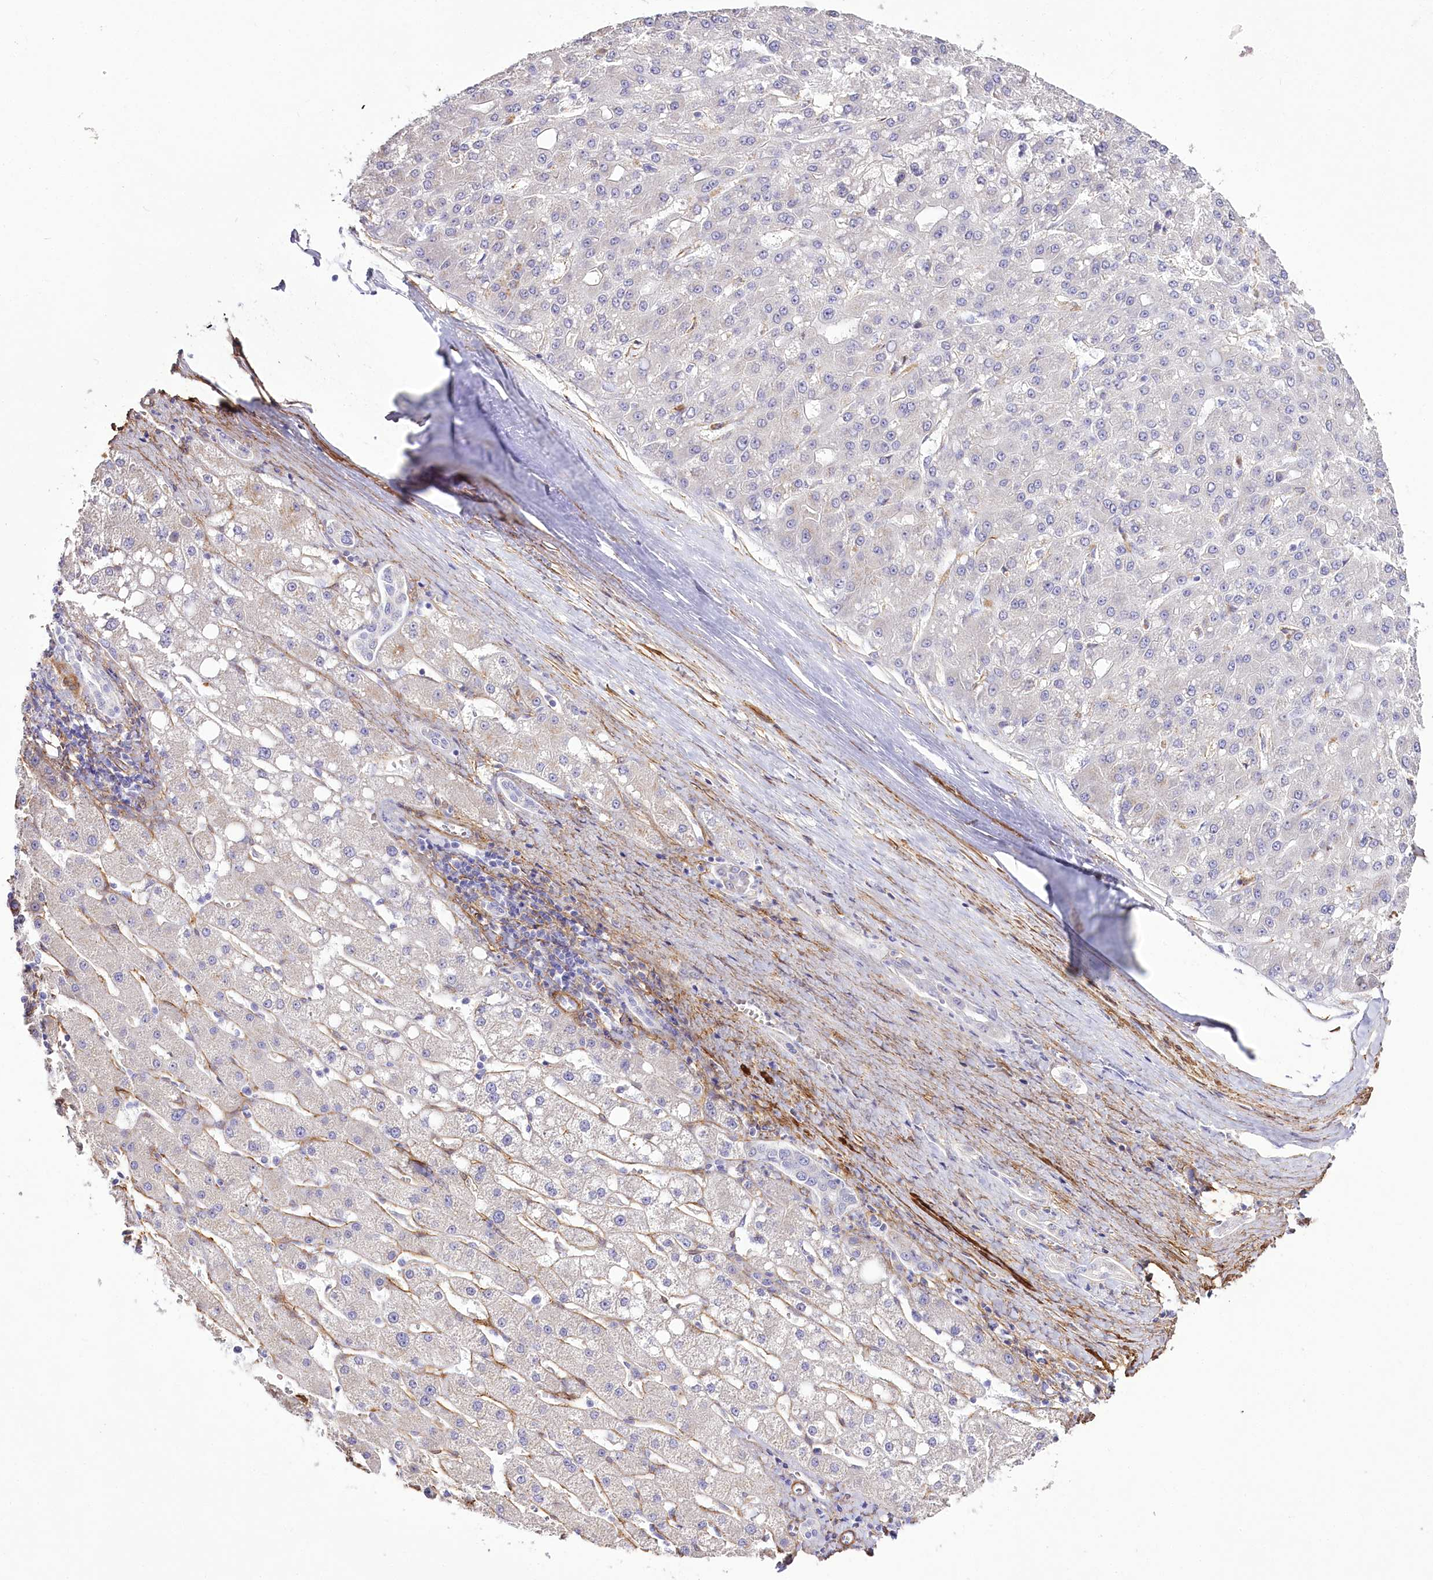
{"staining": {"intensity": "negative", "quantity": "none", "location": "none"}, "tissue": "liver cancer", "cell_type": "Tumor cells", "image_type": "cancer", "snomed": [{"axis": "morphology", "description": "Carcinoma, Hepatocellular, NOS"}, {"axis": "topography", "description": "Liver"}], "caption": "Human liver cancer (hepatocellular carcinoma) stained for a protein using immunohistochemistry demonstrates no expression in tumor cells.", "gene": "SYNPO2", "patient": {"sex": "male", "age": 67}}